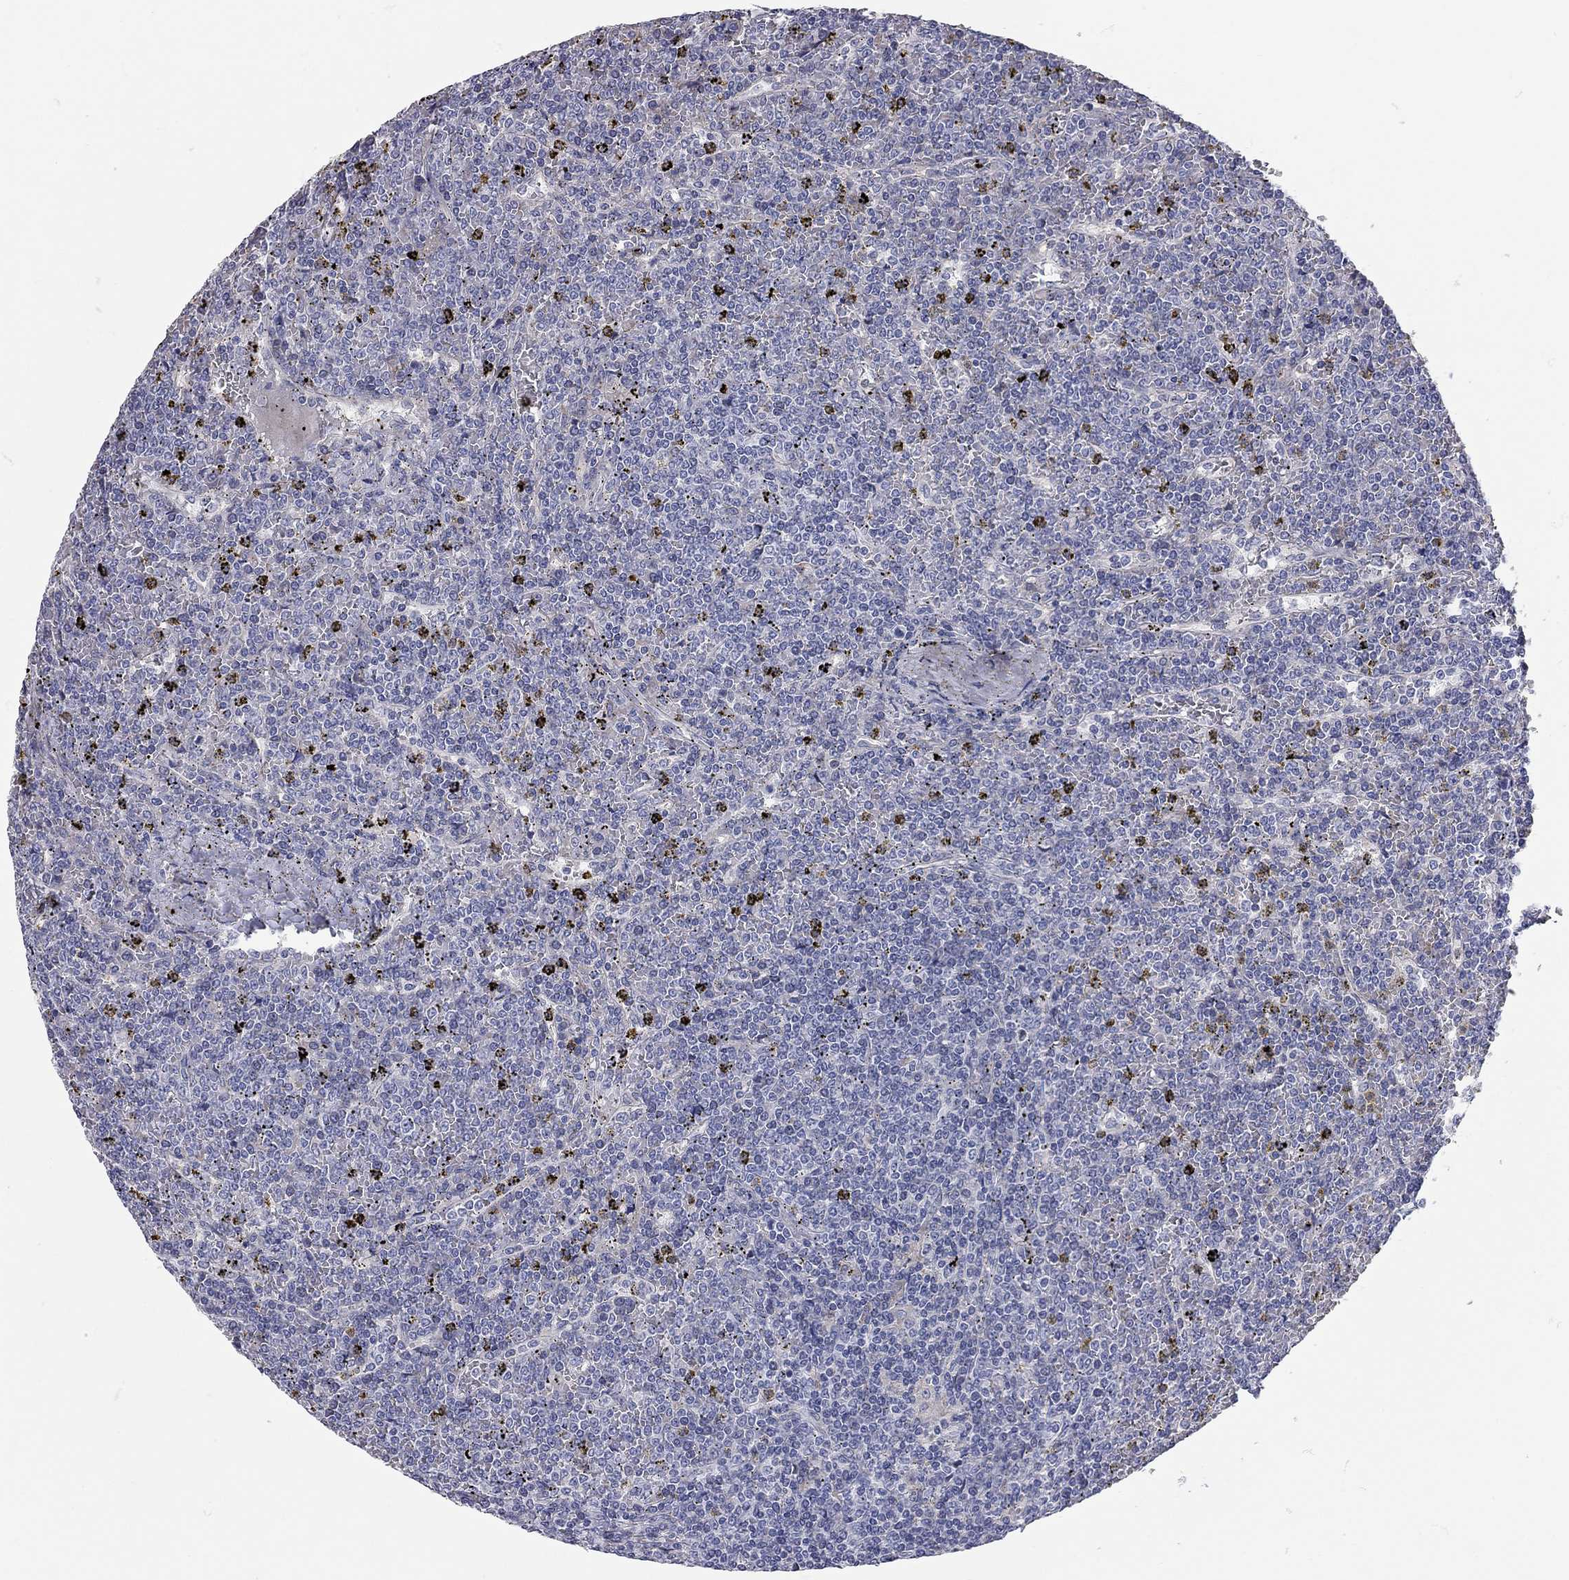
{"staining": {"intensity": "negative", "quantity": "none", "location": "none"}, "tissue": "lymphoma", "cell_type": "Tumor cells", "image_type": "cancer", "snomed": [{"axis": "morphology", "description": "Malignant lymphoma, non-Hodgkin's type, Low grade"}, {"axis": "topography", "description": "Spleen"}], "caption": "Tumor cells show no significant staining in low-grade malignant lymphoma, non-Hodgkin's type.", "gene": "XAGE2", "patient": {"sex": "female", "age": 19}}